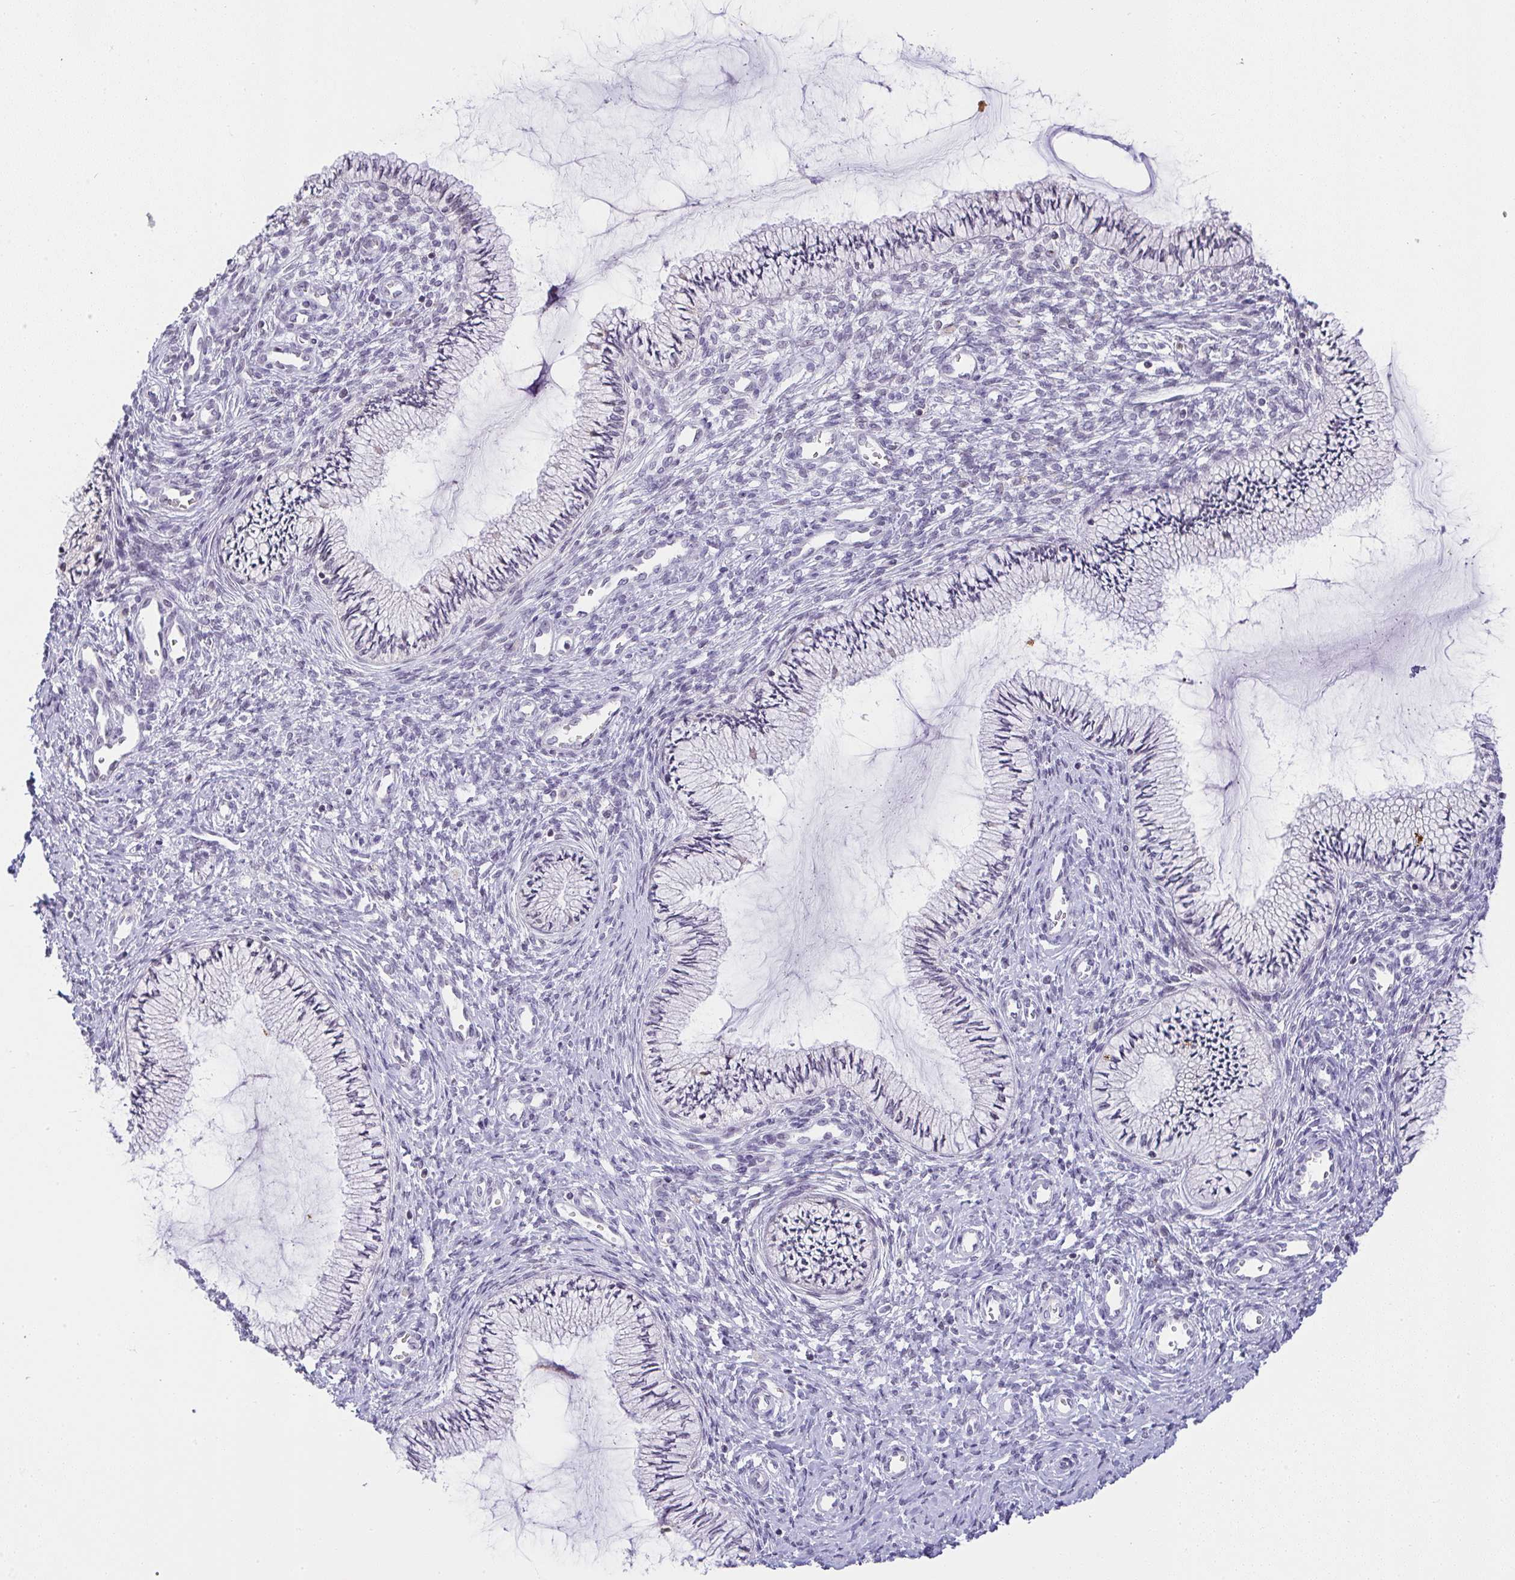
{"staining": {"intensity": "negative", "quantity": "none", "location": "none"}, "tissue": "cervix", "cell_type": "Glandular cells", "image_type": "normal", "snomed": [{"axis": "morphology", "description": "Normal tissue, NOS"}, {"axis": "topography", "description": "Cervix"}], "caption": "A high-resolution histopathology image shows immunohistochemistry staining of unremarkable cervix, which exhibits no significant positivity in glandular cells. (Immunohistochemistry (ihc), brightfield microscopy, high magnification).", "gene": "CACNA1S", "patient": {"sex": "female", "age": 24}}